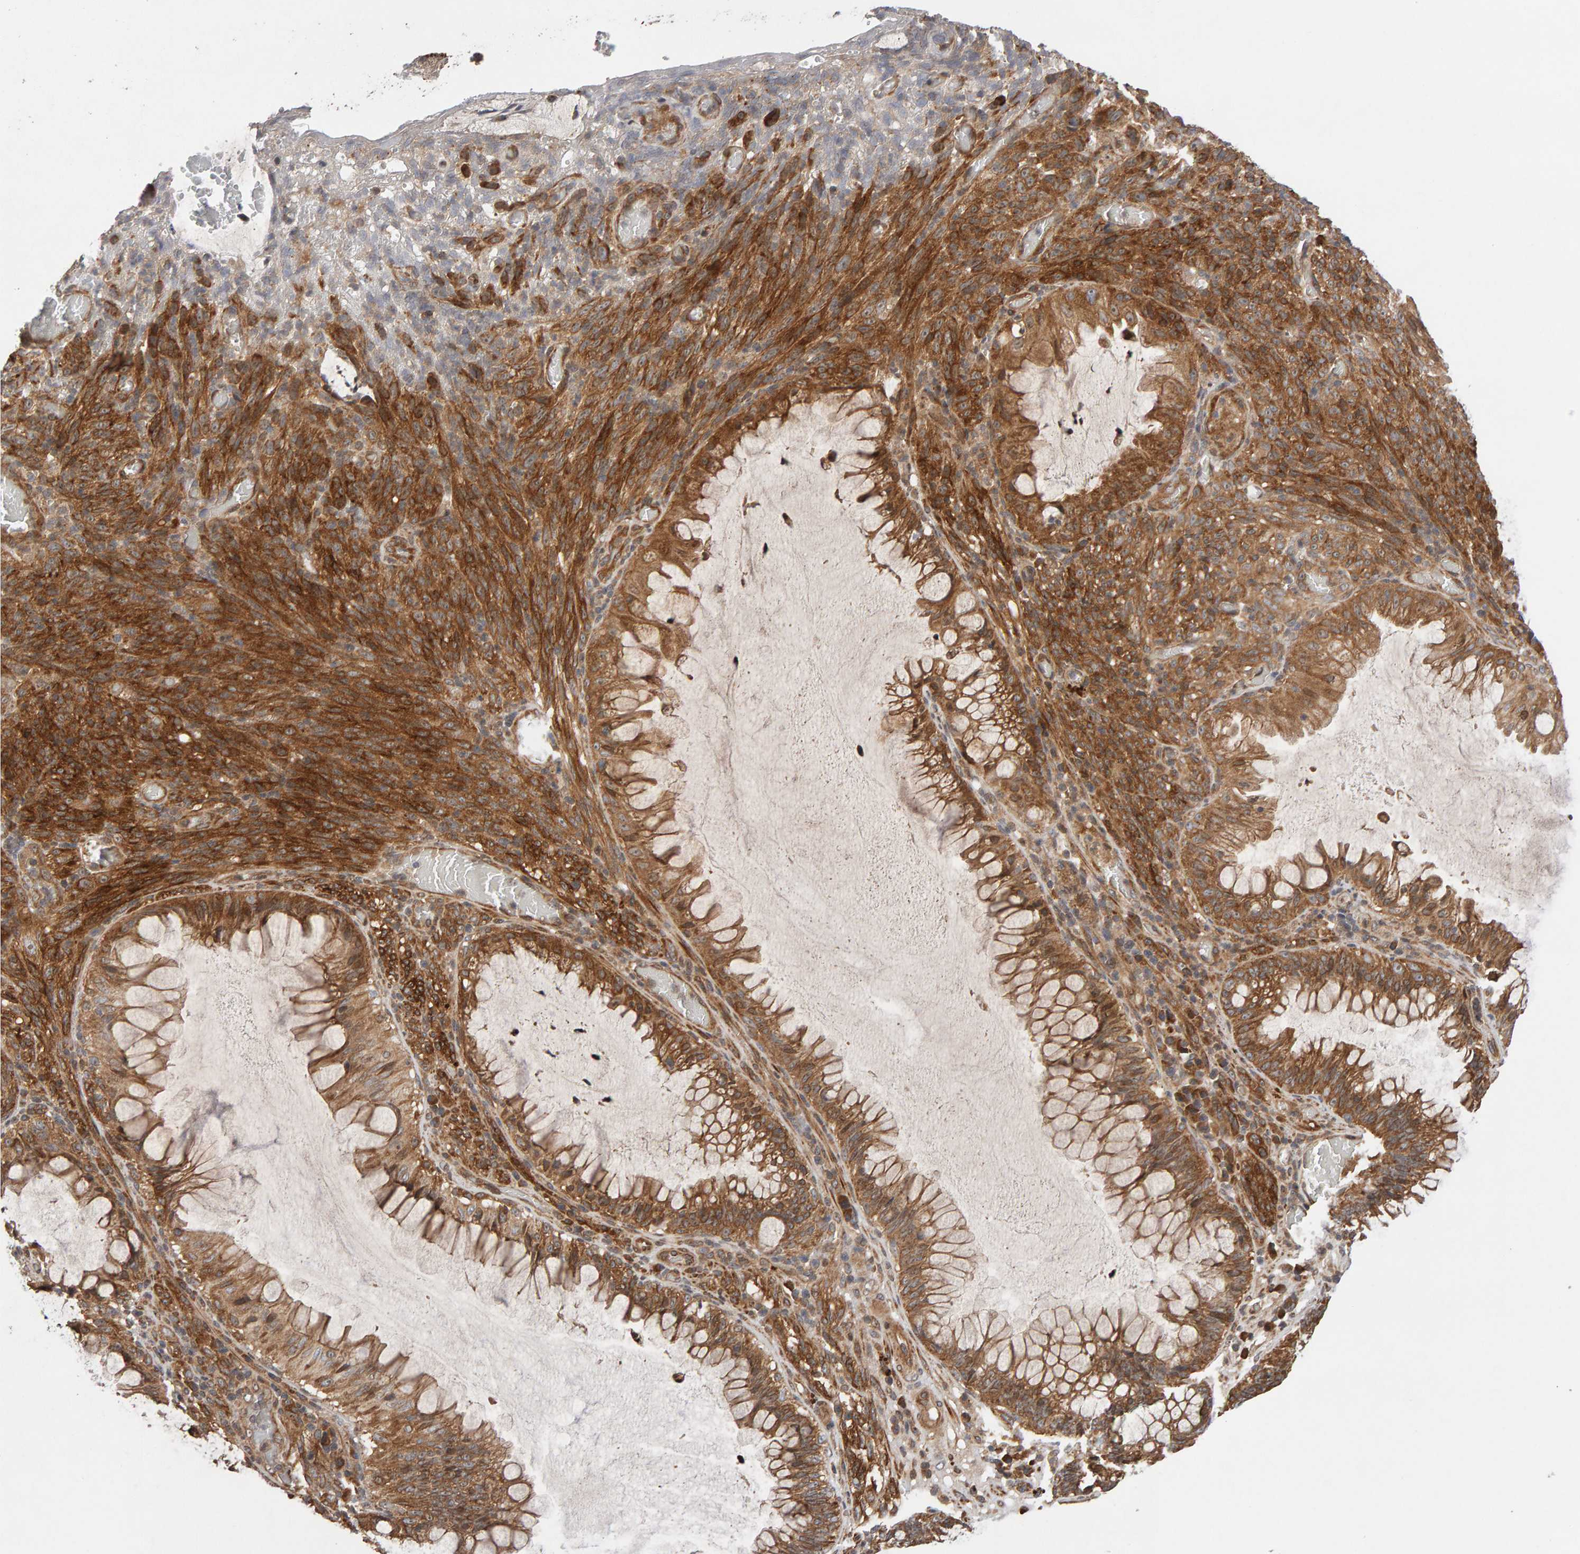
{"staining": {"intensity": "moderate", "quantity": ">75%", "location": "cytoplasmic/membranous"}, "tissue": "melanoma", "cell_type": "Tumor cells", "image_type": "cancer", "snomed": [{"axis": "morphology", "description": "Malignant melanoma, NOS"}, {"axis": "topography", "description": "Rectum"}], "caption": "Immunohistochemical staining of human melanoma shows medium levels of moderate cytoplasmic/membranous protein staining in approximately >75% of tumor cells.", "gene": "LZTS1", "patient": {"sex": "female", "age": 81}}